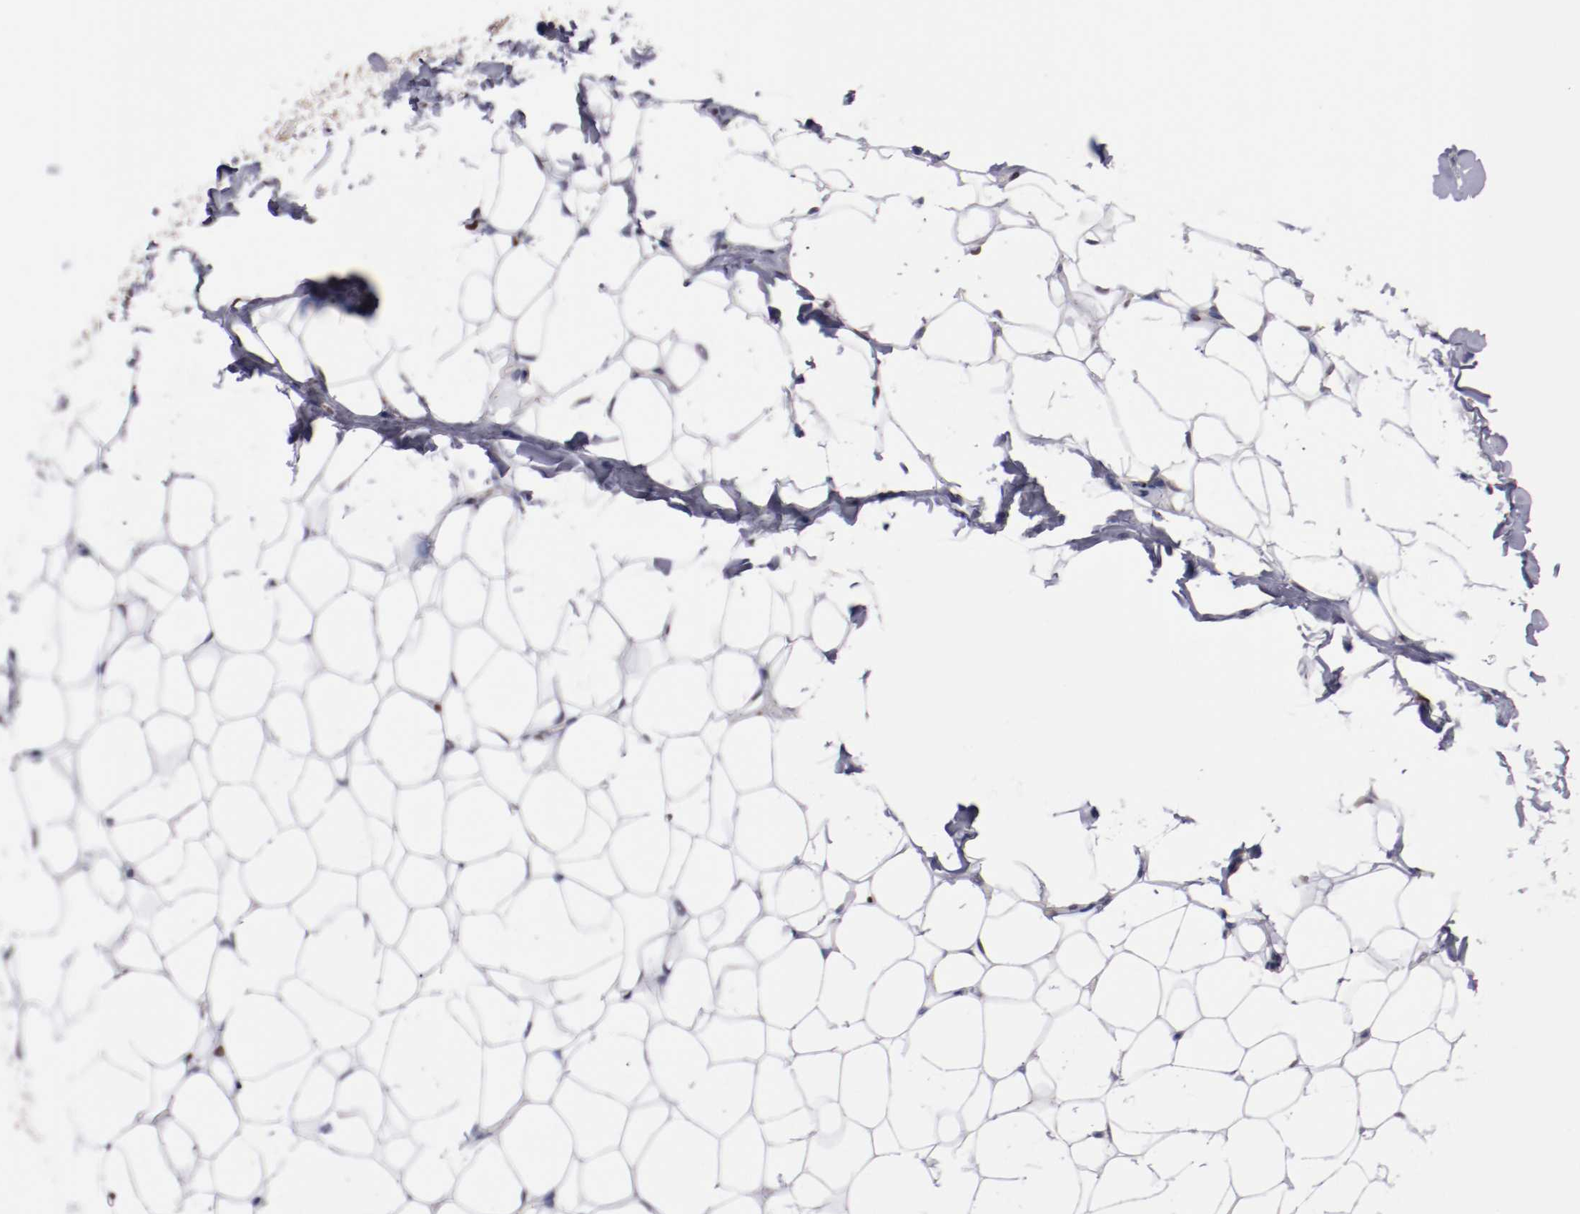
{"staining": {"intensity": "negative", "quantity": "none", "location": "none"}, "tissue": "adipose tissue", "cell_type": "Adipocytes", "image_type": "normal", "snomed": [{"axis": "morphology", "description": "Normal tissue, NOS"}, {"axis": "topography", "description": "Soft tissue"}], "caption": "Human adipose tissue stained for a protein using IHC reveals no positivity in adipocytes.", "gene": "FAM81A", "patient": {"sex": "male", "age": 26}}